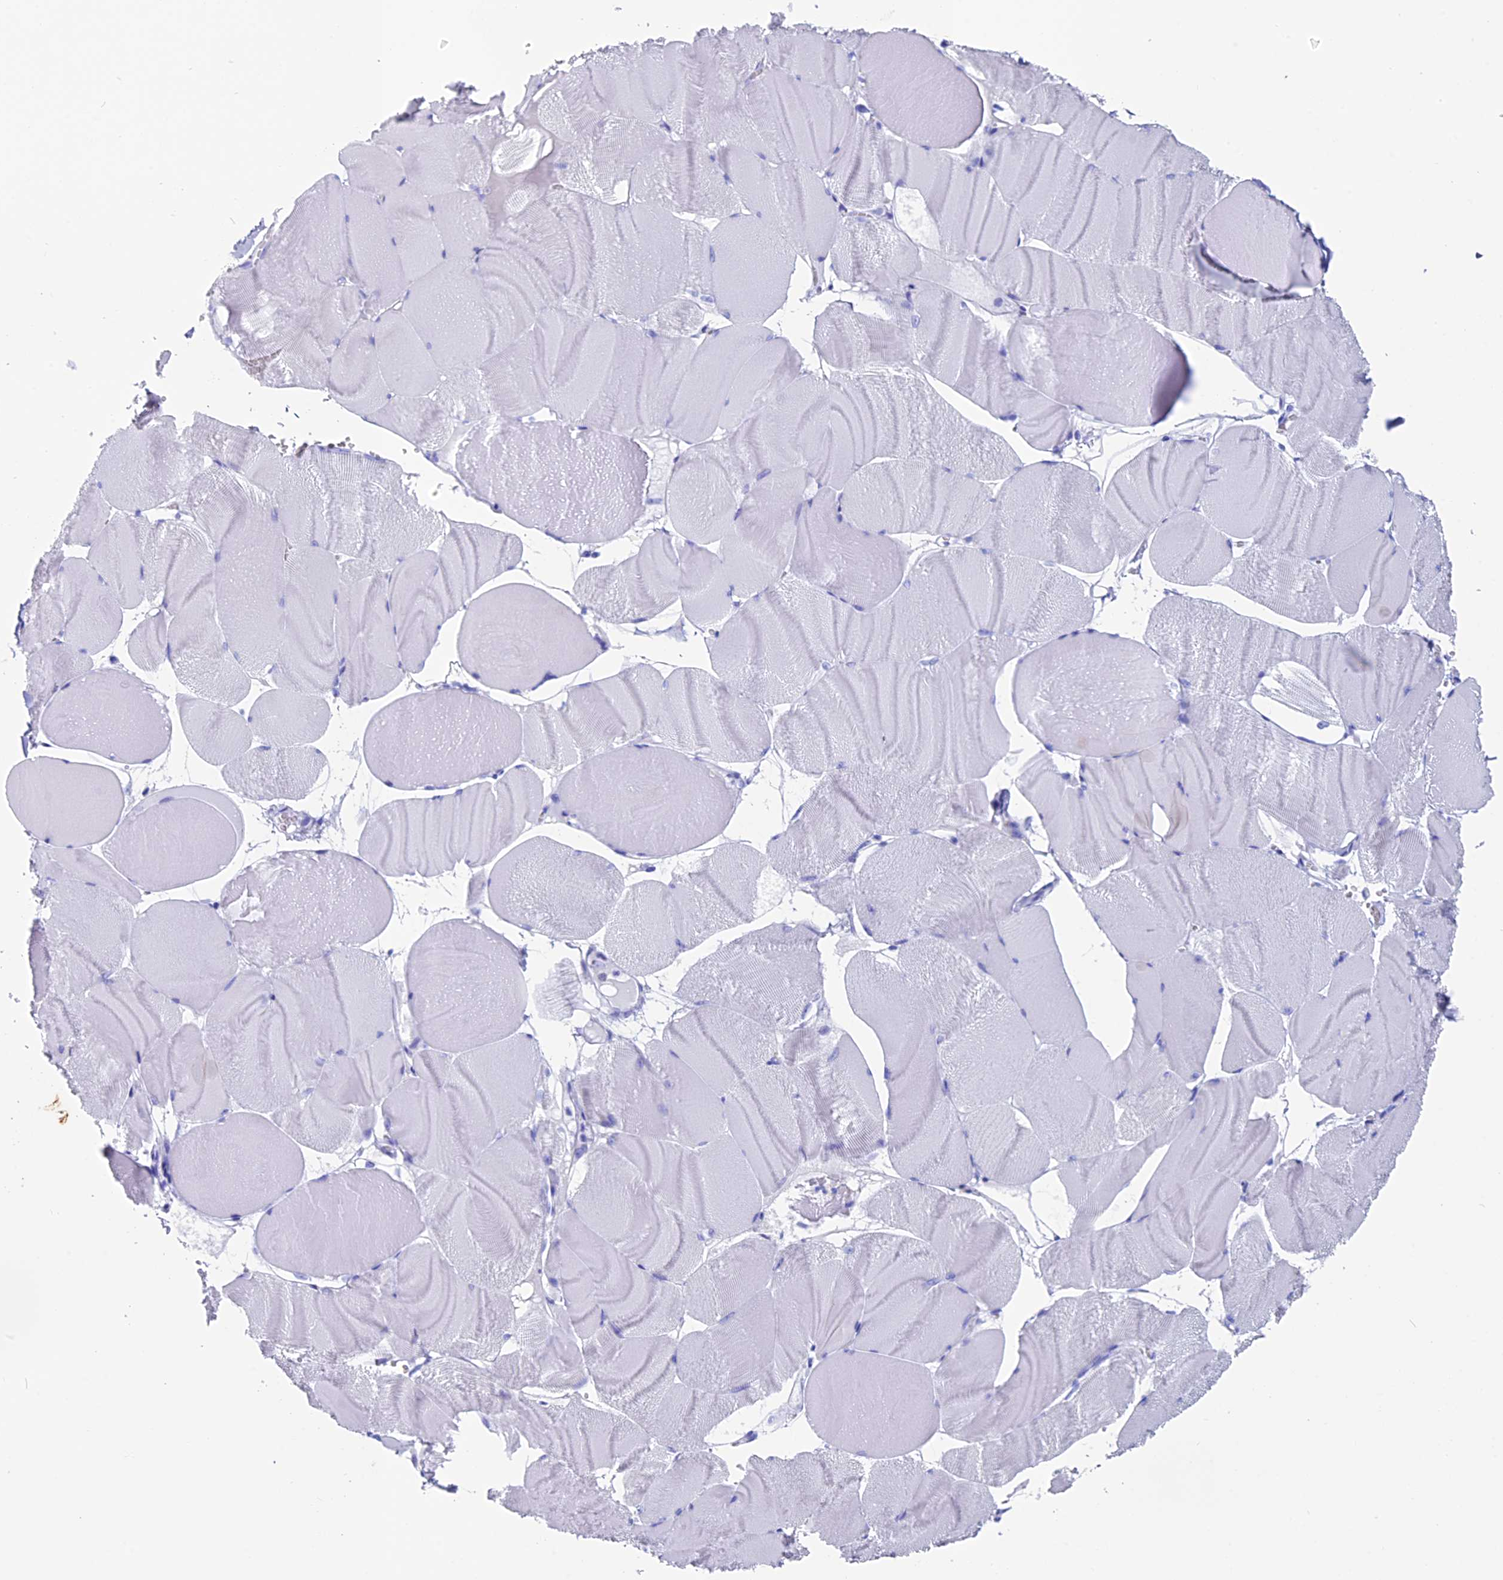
{"staining": {"intensity": "negative", "quantity": "none", "location": "none"}, "tissue": "skeletal muscle", "cell_type": "Myocytes", "image_type": "normal", "snomed": [{"axis": "morphology", "description": "Normal tissue, NOS"}, {"axis": "morphology", "description": "Basal cell carcinoma"}, {"axis": "topography", "description": "Skeletal muscle"}], "caption": "Myocytes show no significant protein staining in normal skeletal muscle. (DAB (3,3'-diaminobenzidine) IHC with hematoxylin counter stain).", "gene": "ANKRD29", "patient": {"sex": "female", "age": 64}}